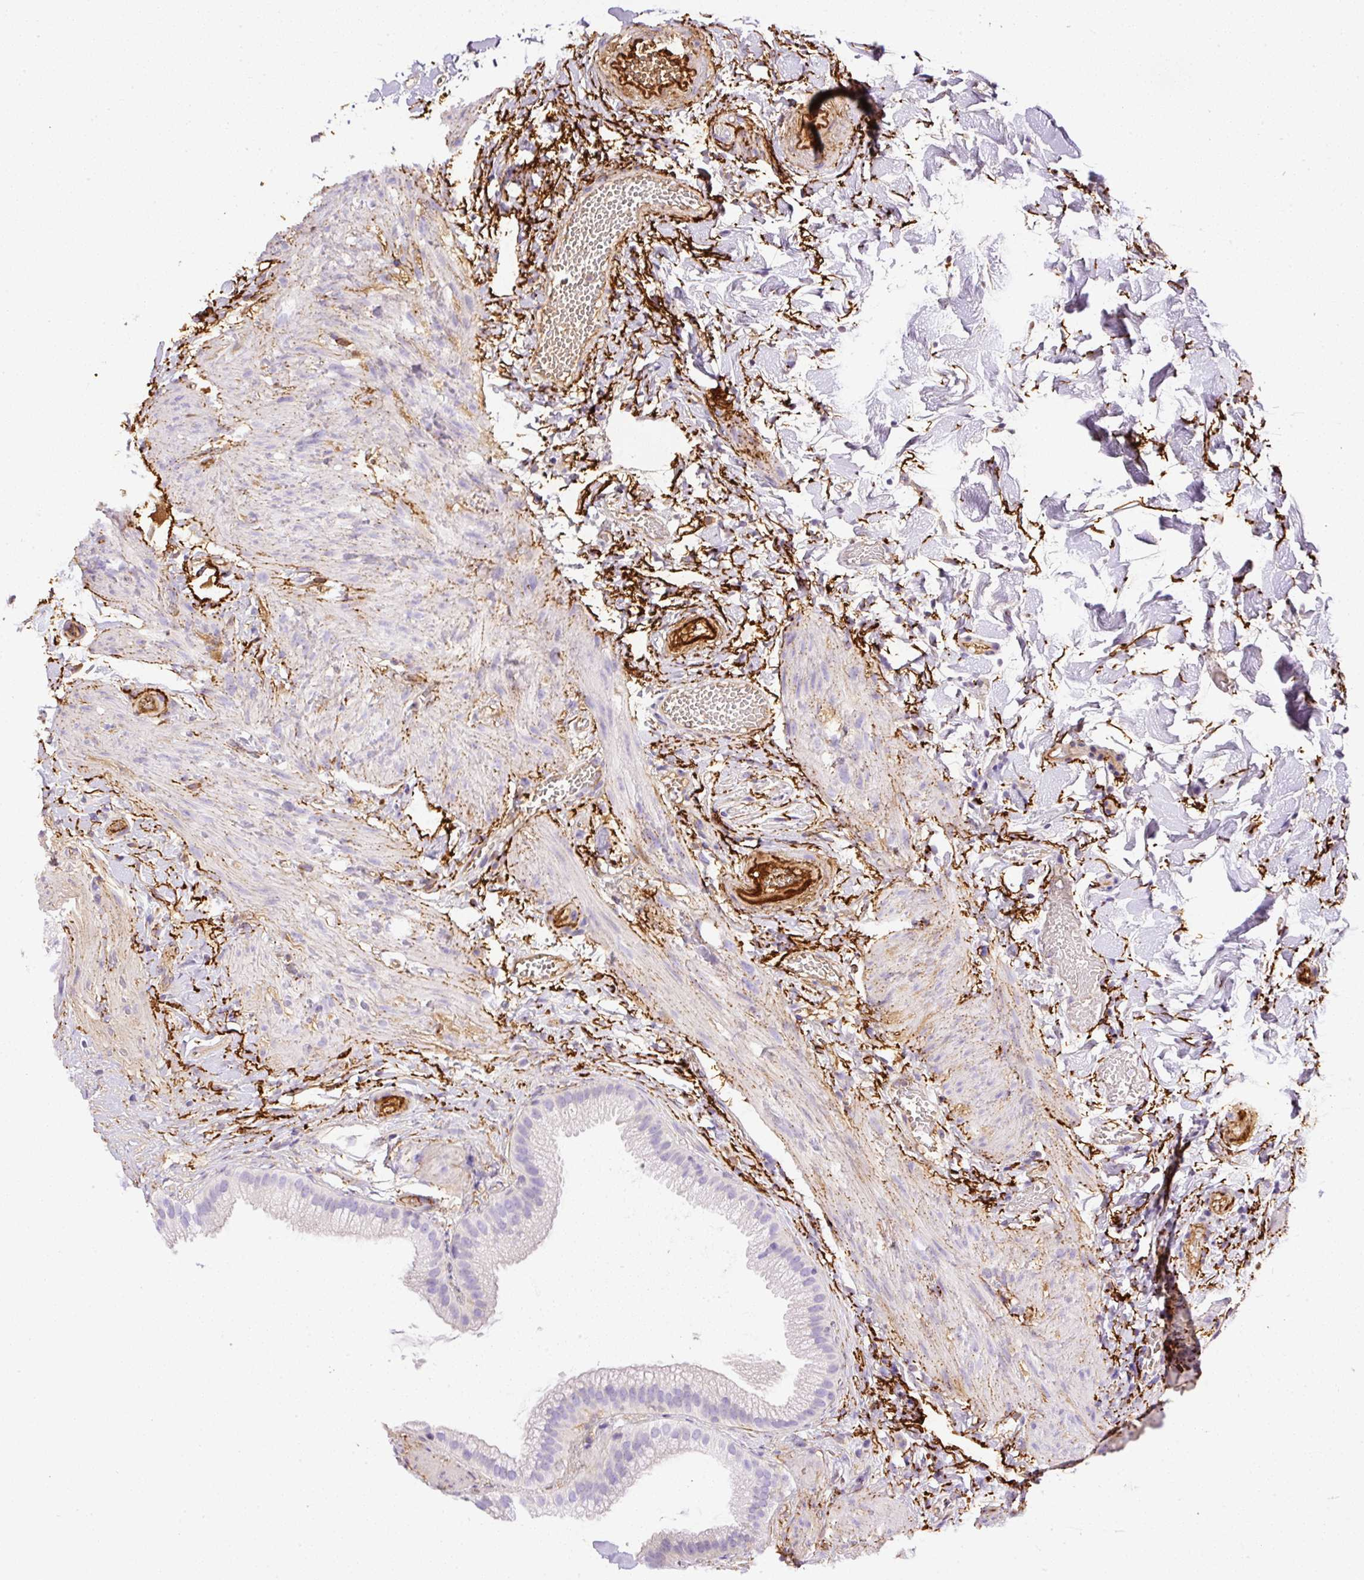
{"staining": {"intensity": "negative", "quantity": "none", "location": "none"}, "tissue": "gallbladder", "cell_type": "Glandular cells", "image_type": "normal", "snomed": [{"axis": "morphology", "description": "Normal tissue, NOS"}, {"axis": "topography", "description": "Gallbladder"}], "caption": "IHC histopathology image of benign gallbladder: human gallbladder stained with DAB (3,3'-diaminobenzidine) displays no significant protein staining in glandular cells.", "gene": "APCS", "patient": {"sex": "female", "age": 63}}